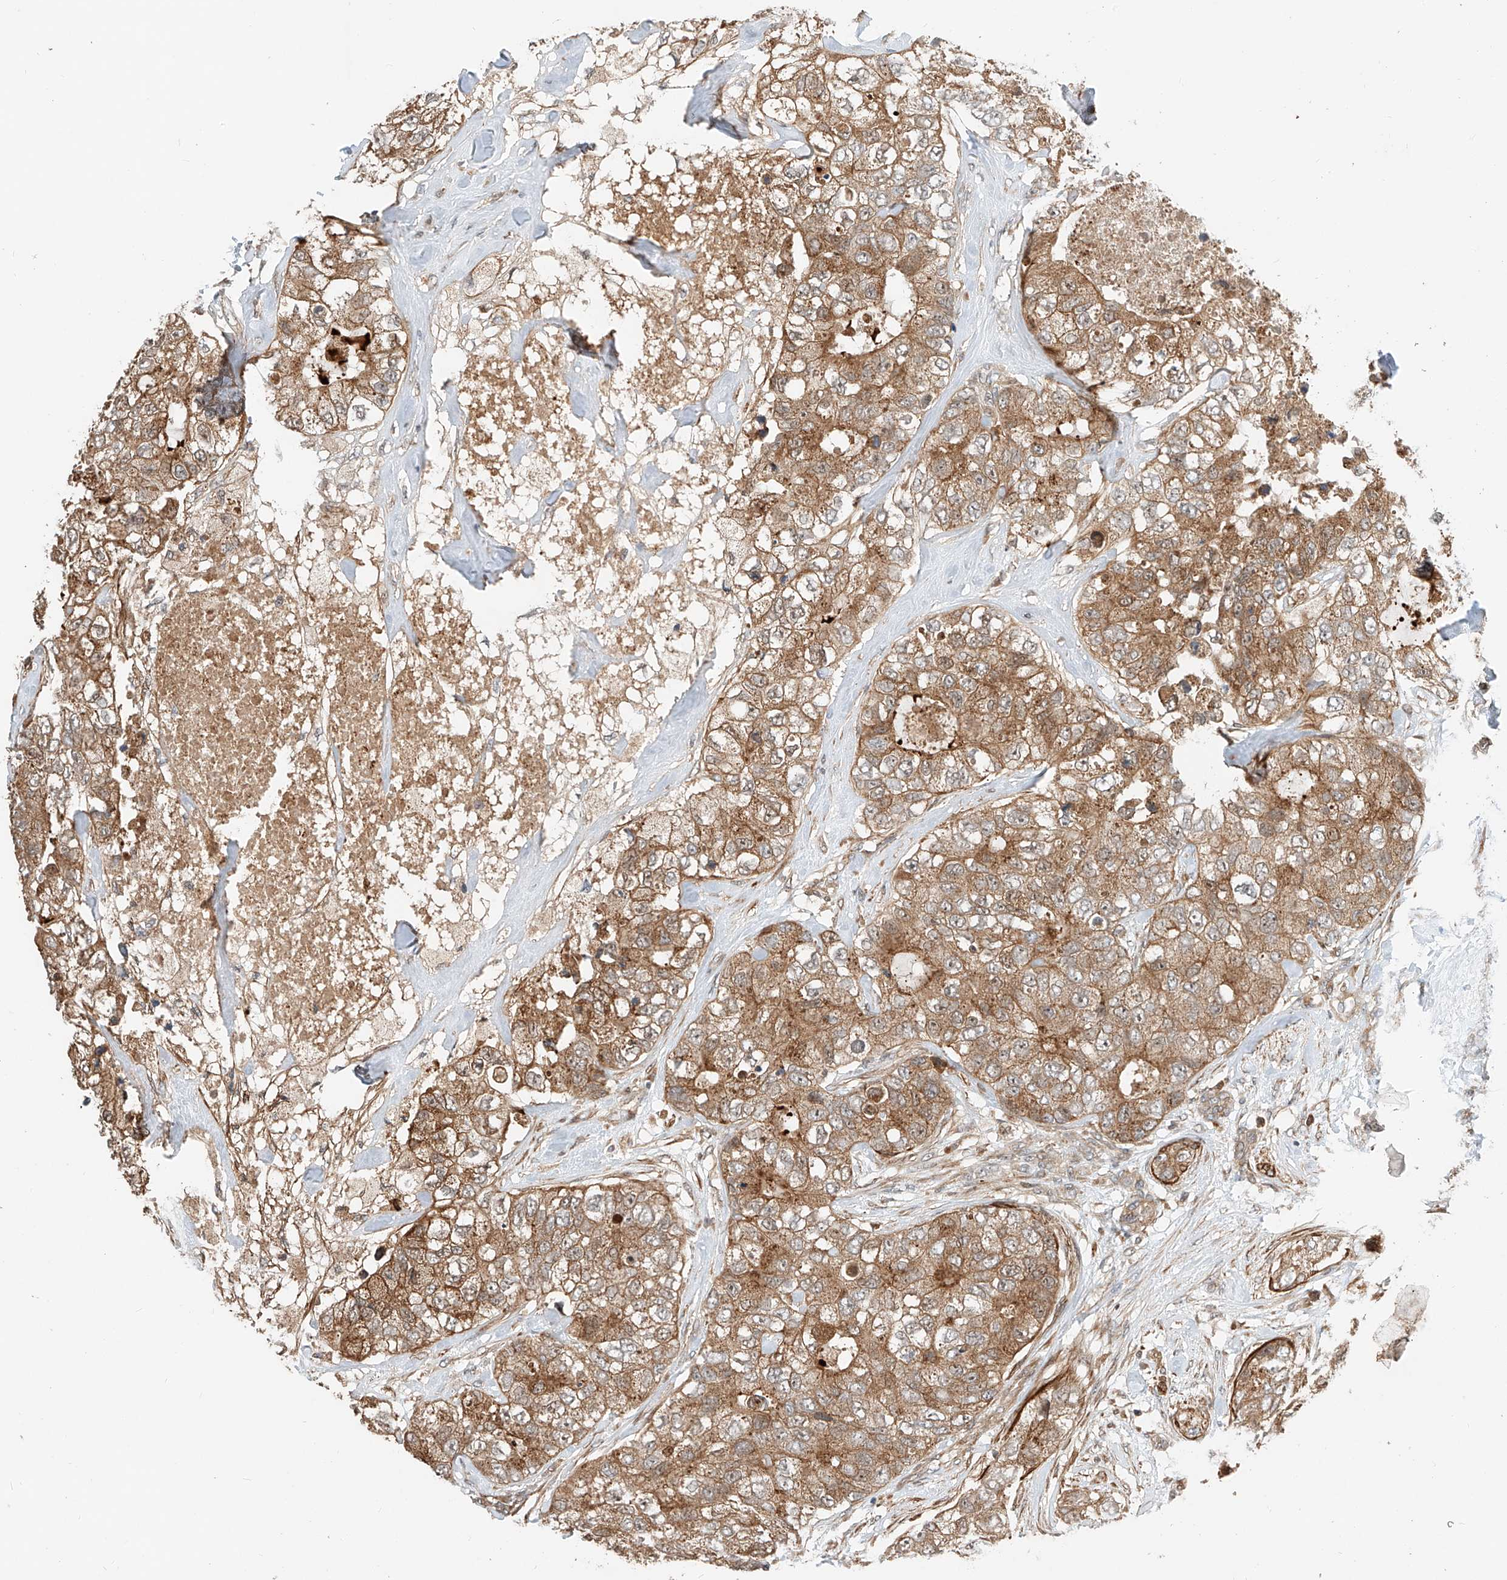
{"staining": {"intensity": "strong", "quantity": ">75%", "location": "cytoplasmic/membranous"}, "tissue": "breast cancer", "cell_type": "Tumor cells", "image_type": "cancer", "snomed": [{"axis": "morphology", "description": "Duct carcinoma"}, {"axis": "topography", "description": "Breast"}], "caption": "Human infiltrating ductal carcinoma (breast) stained for a protein (brown) shows strong cytoplasmic/membranous positive staining in about >75% of tumor cells.", "gene": "CPAMD8", "patient": {"sex": "female", "age": 62}}